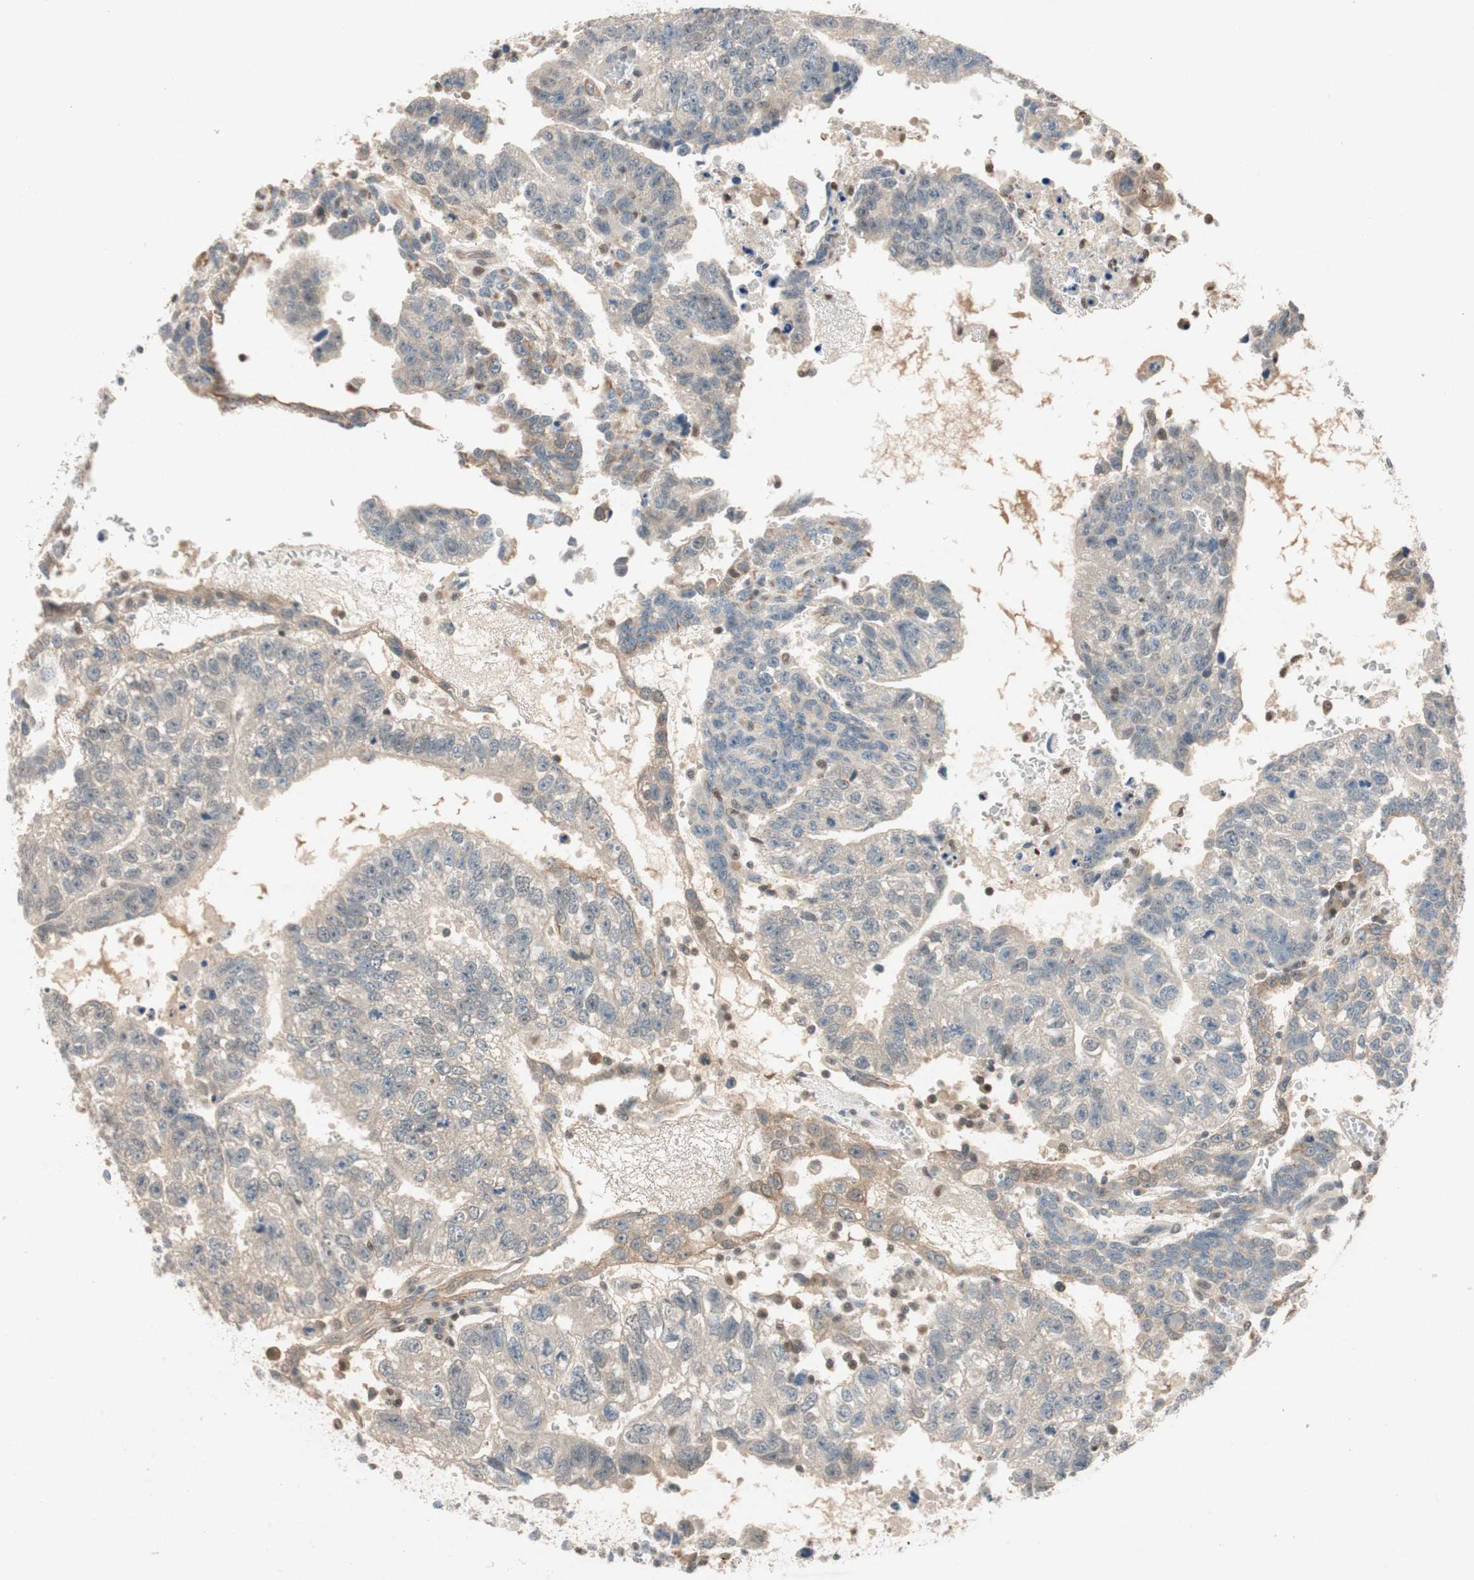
{"staining": {"intensity": "weak", "quantity": ">75%", "location": "cytoplasmic/membranous"}, "tissue": "testis cancer", "cell_type": "Tumor cells", "image_type": "cancer", "snomed": [{"axis": "morphology", "description": "Seminoma, NOS"}, {"axis": "morphology", "description": "Carcinoma, Embryonal, NOS"}, {"axis": "topography", "description": "Testis"}], "caption": "A high-resolution histopathology image shows immunohistochemistry (IHC) staining of testis embryonal carcinoma, which exhibits weak cytoplasmic/membranous expression in about >75% of tumor cells.", "gene": "SERPINB5", "patient": {"sex": "male", "age": 52}}